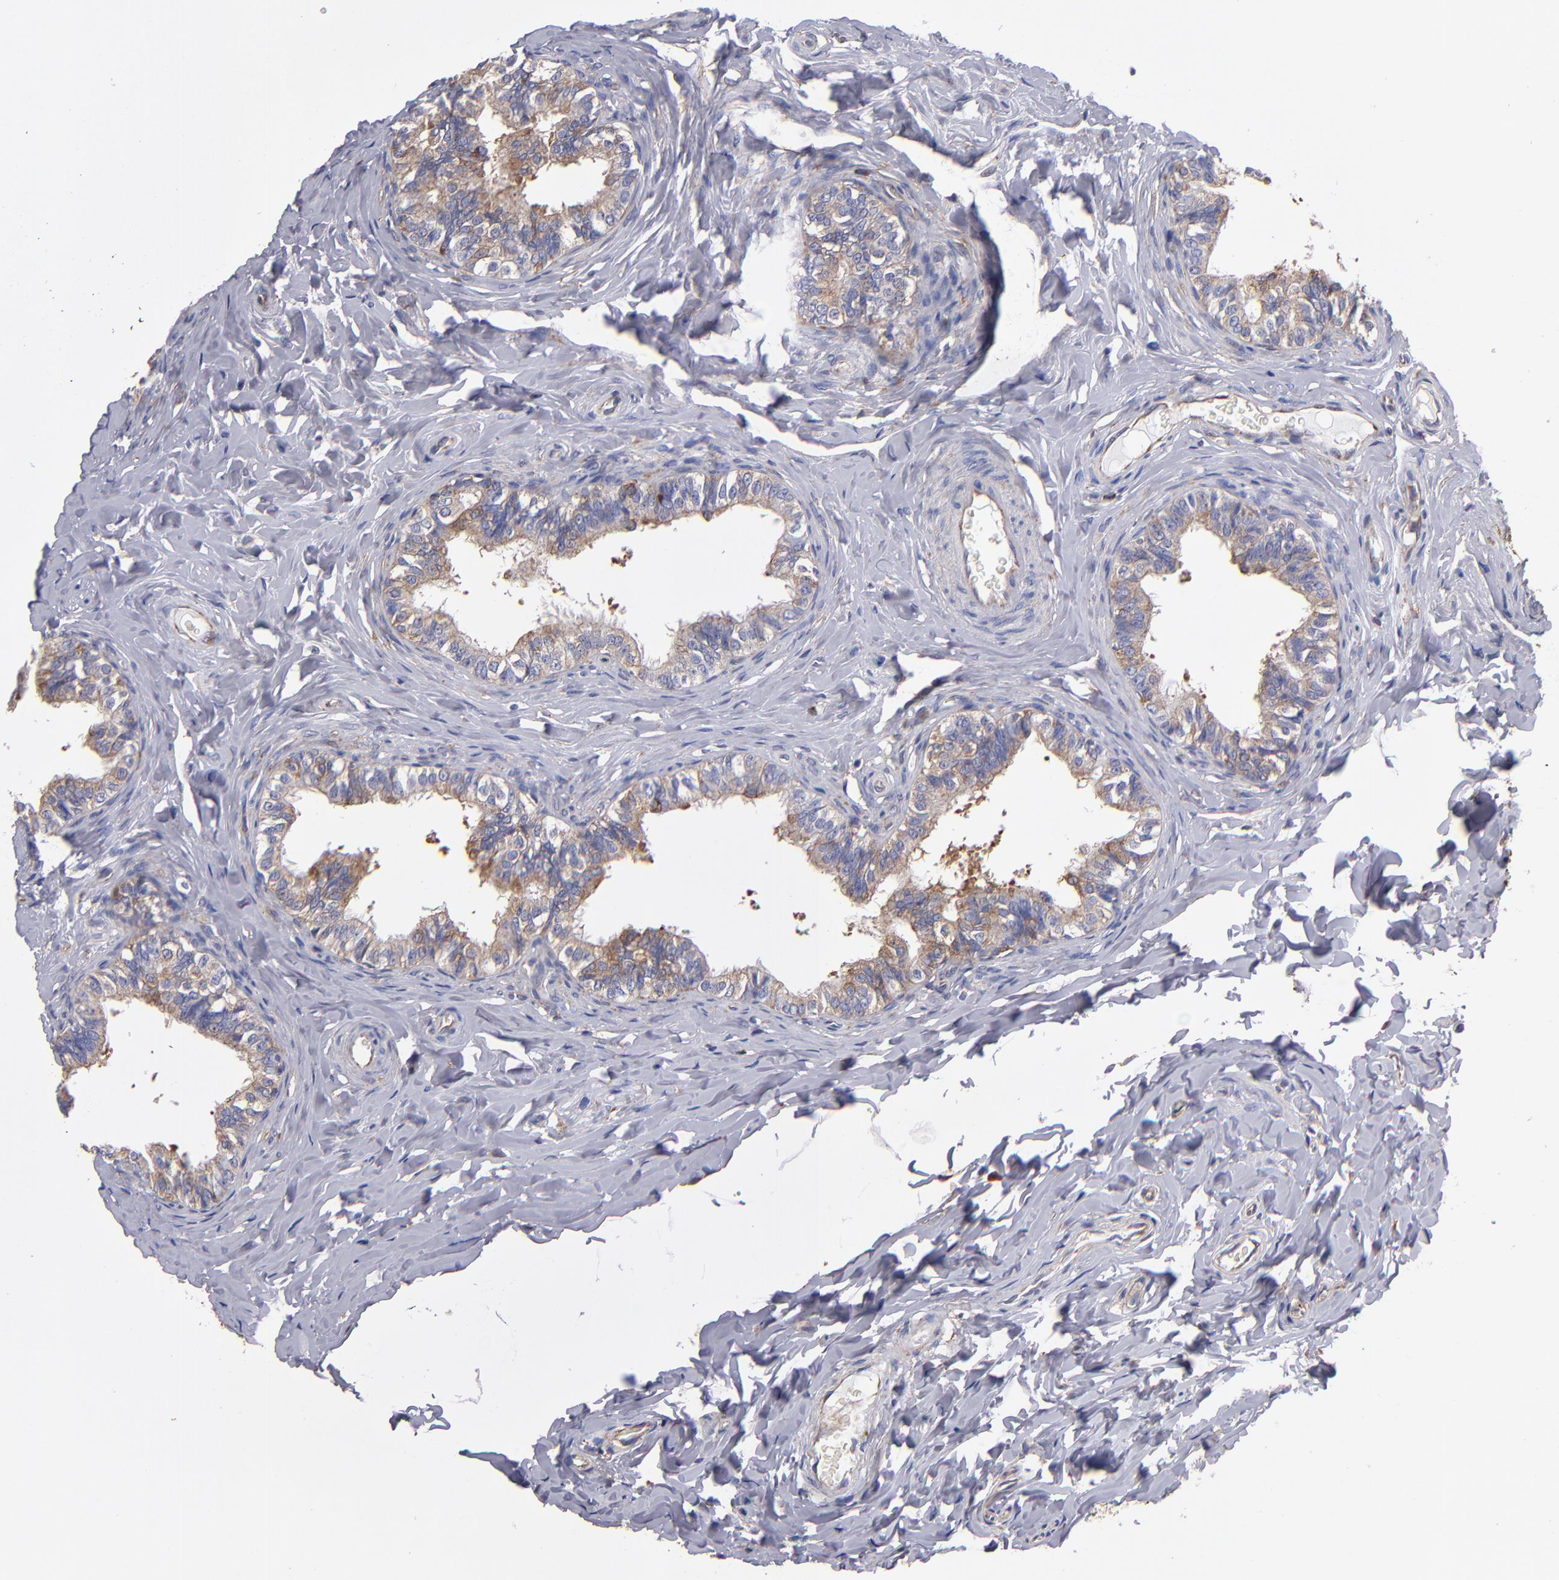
{"staining": {"intensity": "weak", "quantity": ">75%", "location": "cytoplasmic/membranous"}, "tissue": "epididymis", "cell_type": "Glandular cells", "image_type": "normal", "snomed": [{"axis": "morphology", "description": "Normal tissue, NOS"}, {"axis": "topography", "description": "Soft tissue"}, {"axis": "topography", "description": "Epididymis"}], "caption": "Immunohistochemistry staining of normal epididymis, which exhibits low levels of weak cytoplasmic/membranous expression in approximately >75% of glandular cells indicating weak cytoplasmic/membranous protein staining. The staining was performed using DAB (brown) for protein detection and nuclei were counterstained in hematoxylin (blue).", "gene": "MVP", "patient": {"sex": "male", "age": 26}}